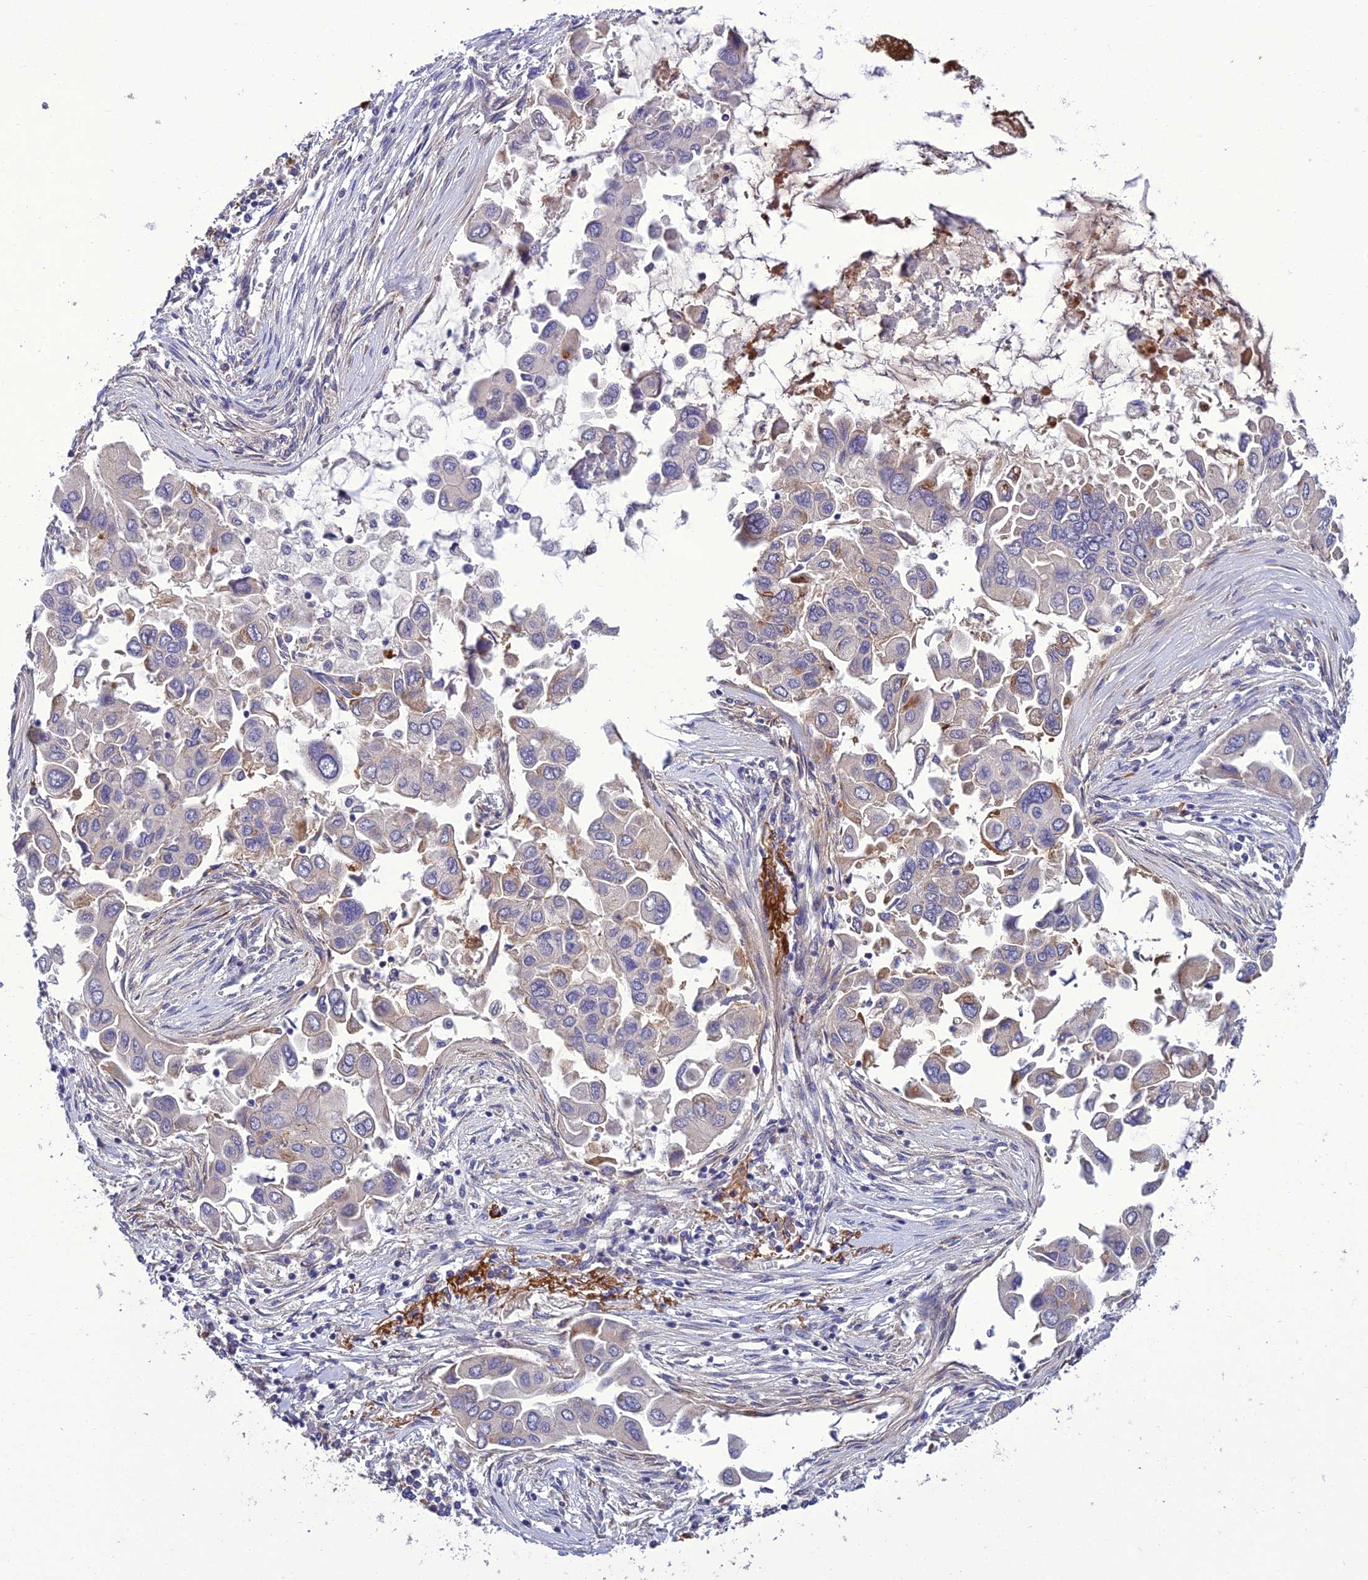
{"staining": {"intensity": "negative", "quantity": "none", "location": "none"}, "tissue": "lung cancer", "cell_type": "Tumor cells", "image_type": "cancer", "snomed": [{"axis": "morphology", "description": "Adenocarcinoma, NOS"}, {"axis": "topography", "description": "Lung"}], "caption": "The histopathology image shows no significant expression in tumor cells of adenocarcinoma (lung).", "gene": "ADIPOR2", "patient": {"sex": "female", "age": 76}}